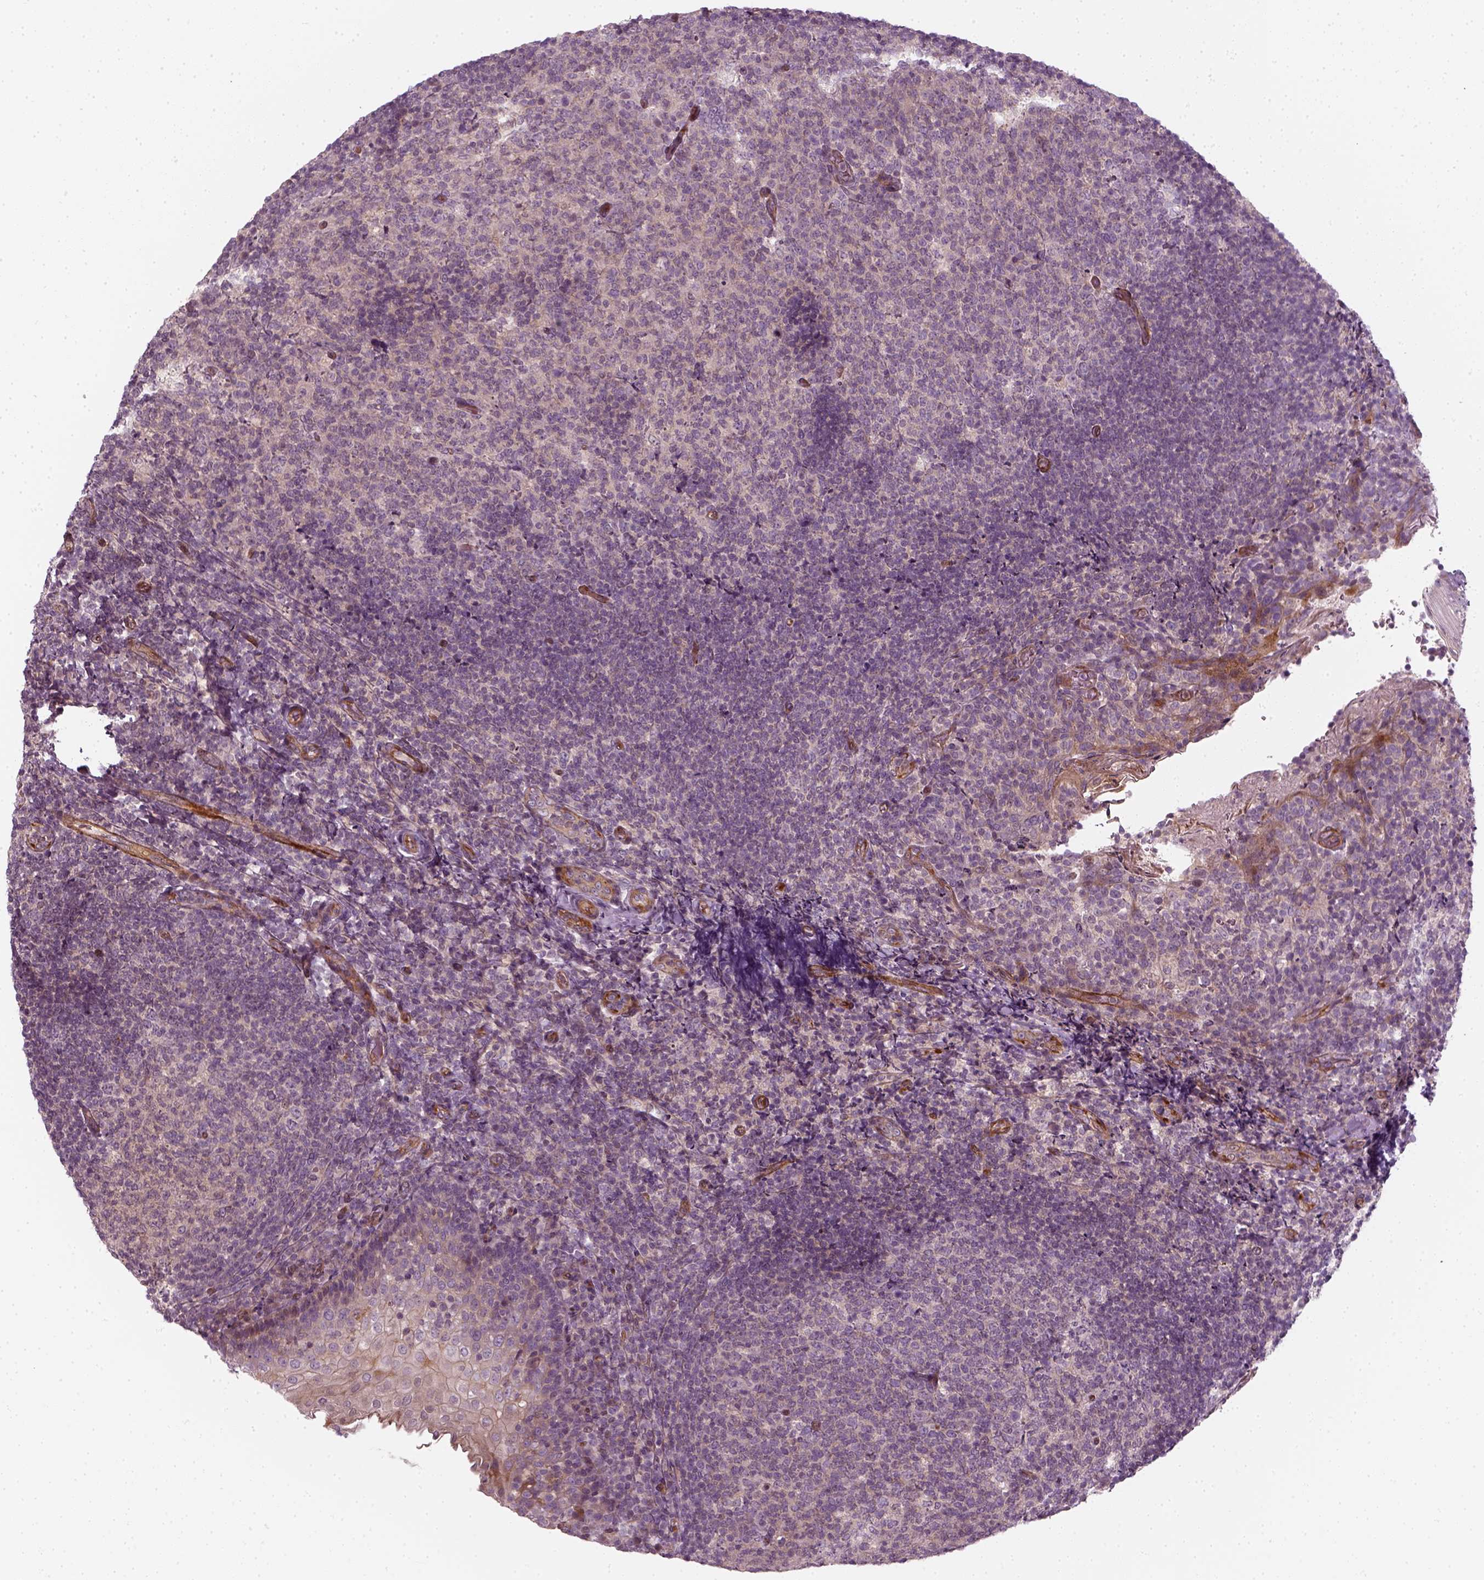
{"staining": {"intensity": "weak", "quantity": "25%-75%", "location": "cytoplasmic/membranous"}, "tissue": "tonsil", "cell_type": "Germinal center cells", "image_type": "normal", "snomed": [{"axis": "morphology", "description": "Normal tissue, NOS"}, {"axis": "topography", "description": "Tonsil"}], "caption": "IHC image of normal tonsil stained for a protein (brown), which displays low levels of weak cytoplasmic/membranous expression in about 25%-75% of germinal center cells.", "gene": "DNASE1L1", "patient": {"sex": "female", "age": 10}}